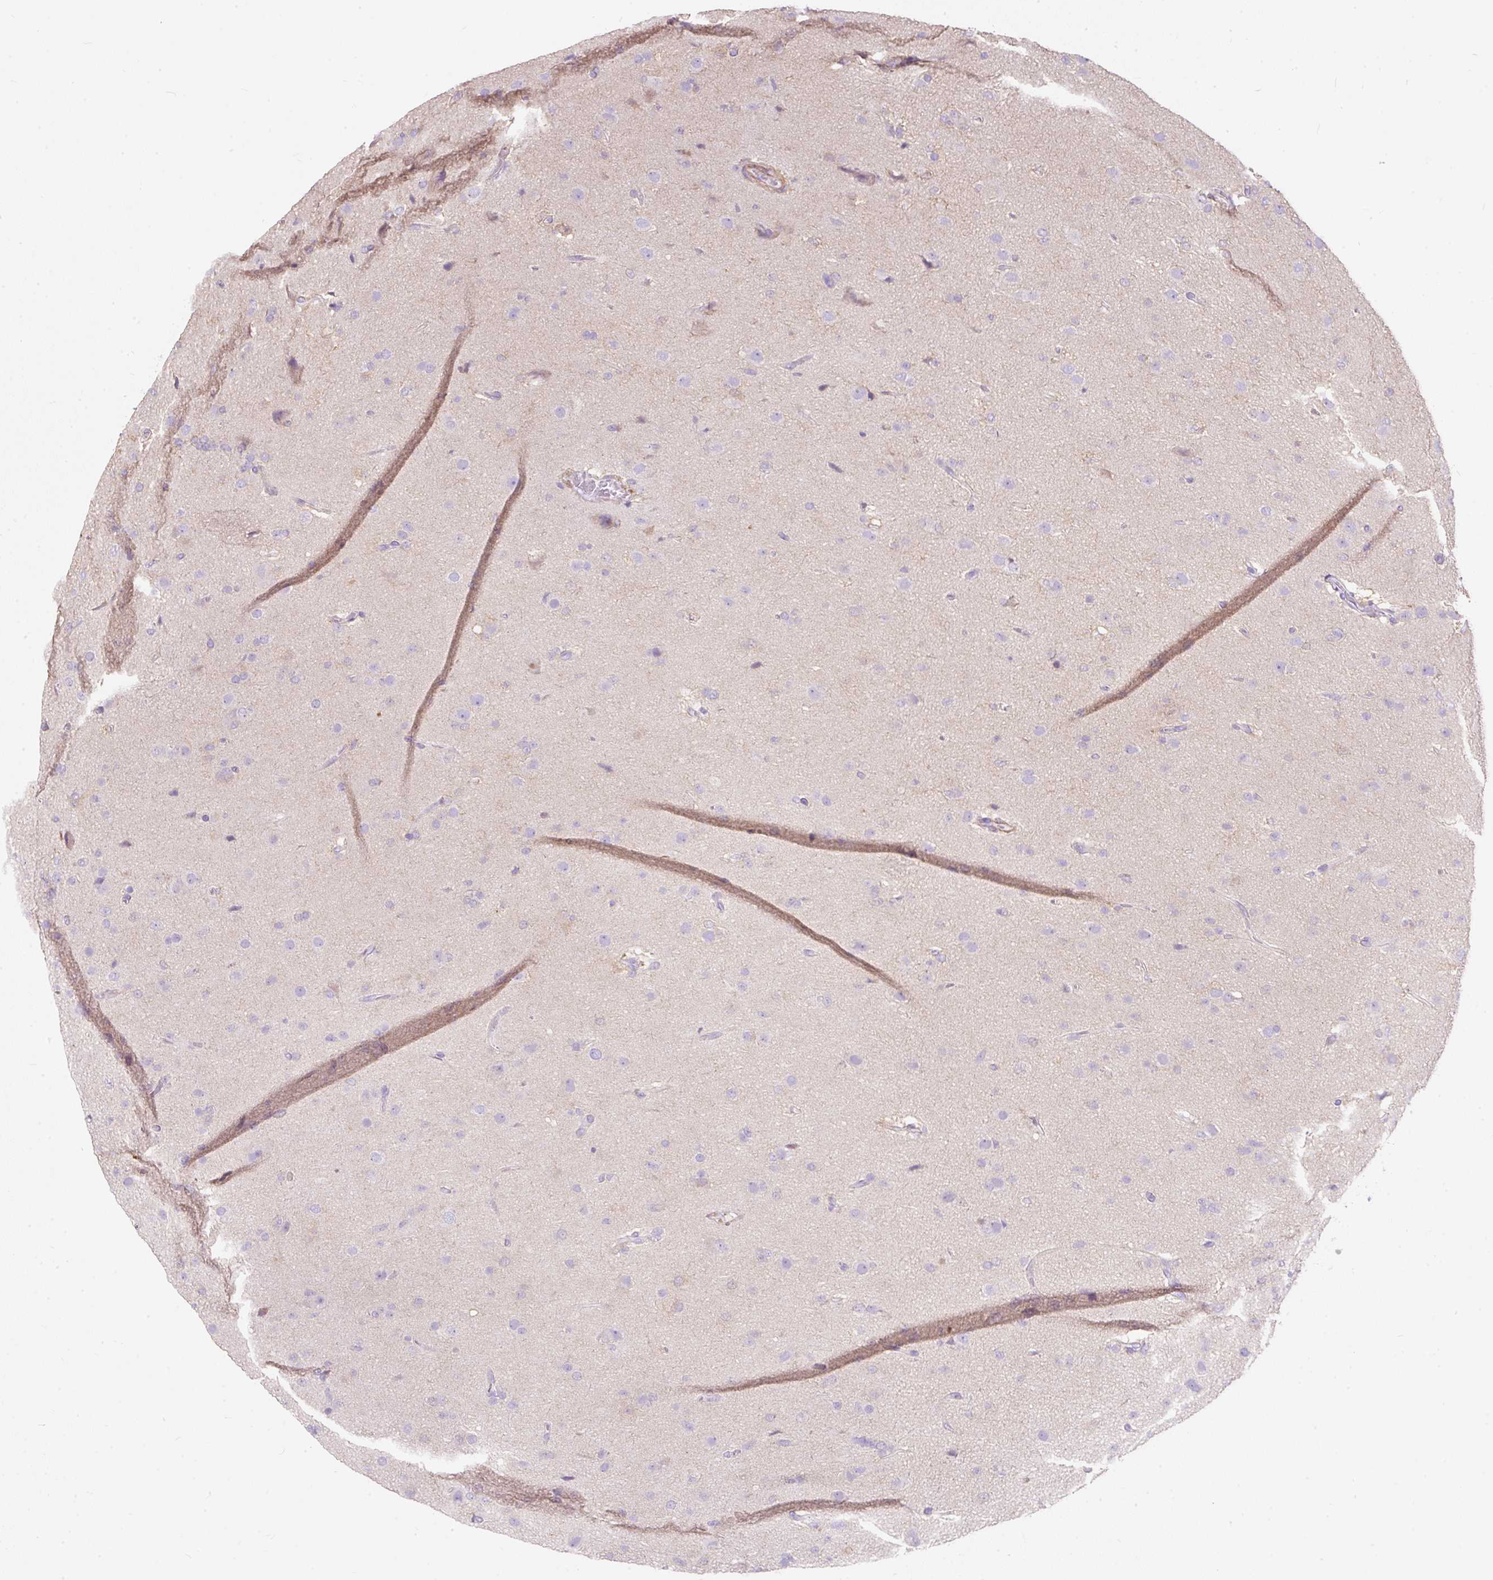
{"staining": {"intensity": "negative", "quantity": "none", "location": "none"}, "tissue": "glioma", "cell_type": "Tumor cells", "image_type": "cancer", "snomed": [{"axis": "morphology", "description": "Glioma, malignant, Low grade"}, {"axis": "topography", "description": "Brain"}], "caption": "High power microscopy histopathology image of an immunohistochemistry photomicrograph of glioma, revealing no significant staining in tumor cells.", "gene": "SUSD5", "patient": {"sex": "male", "age": 65}}